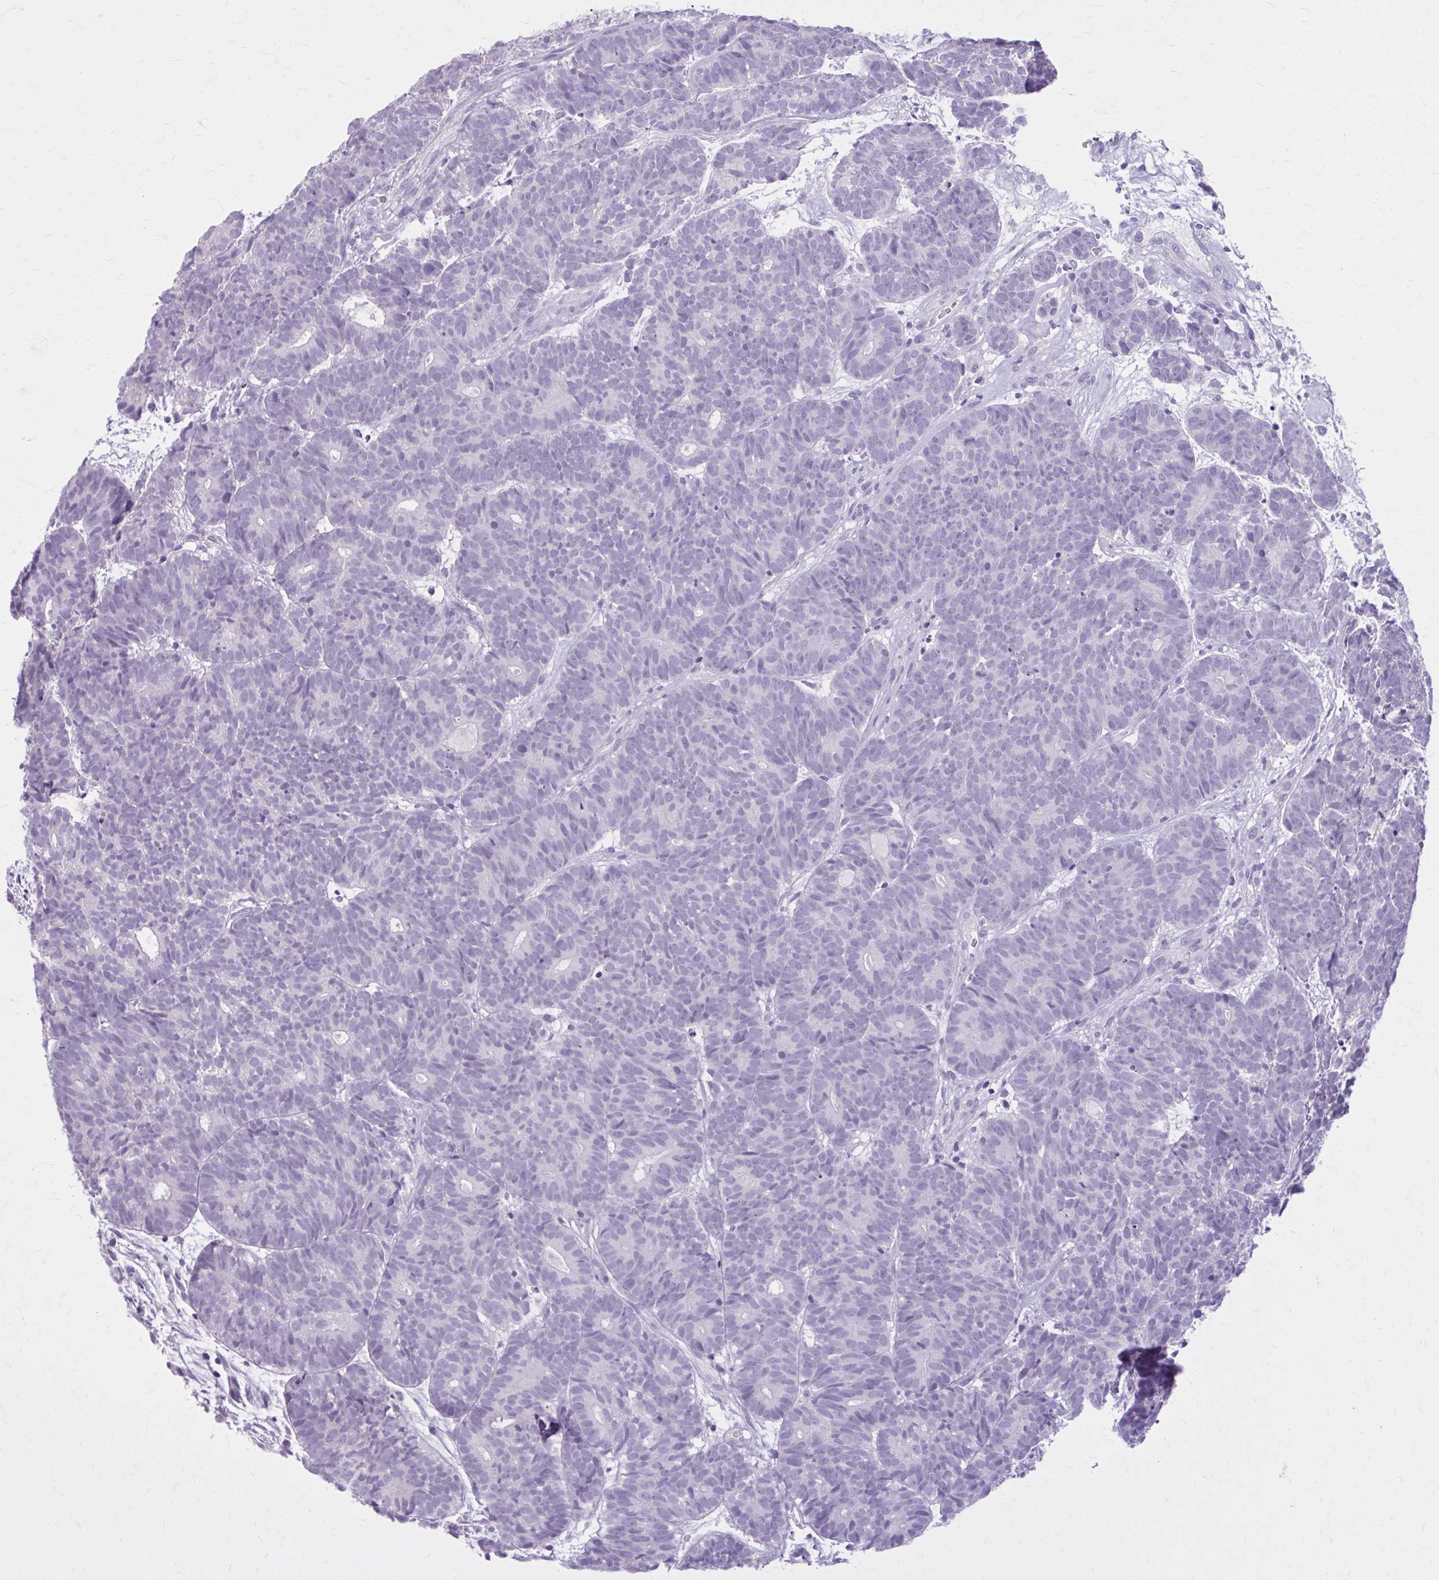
{"staining": {"intensity": "negative", "quantity": "none", "location": "none"}, "tissue": "head and neck cancer", "cell_type": "Tumor cells", "image_type": "cancer", "snomed": [{"axis": "morphology", "description": "Adenocarcinoma, NOS"}, {"axis": "topography", "description": "Head-Neck"}], "caption": "Tumor cells are negative for protein expression in human head and neck cancer.", "gene": "OR4B1", "patient": {"sex": "female", "age": 81}}